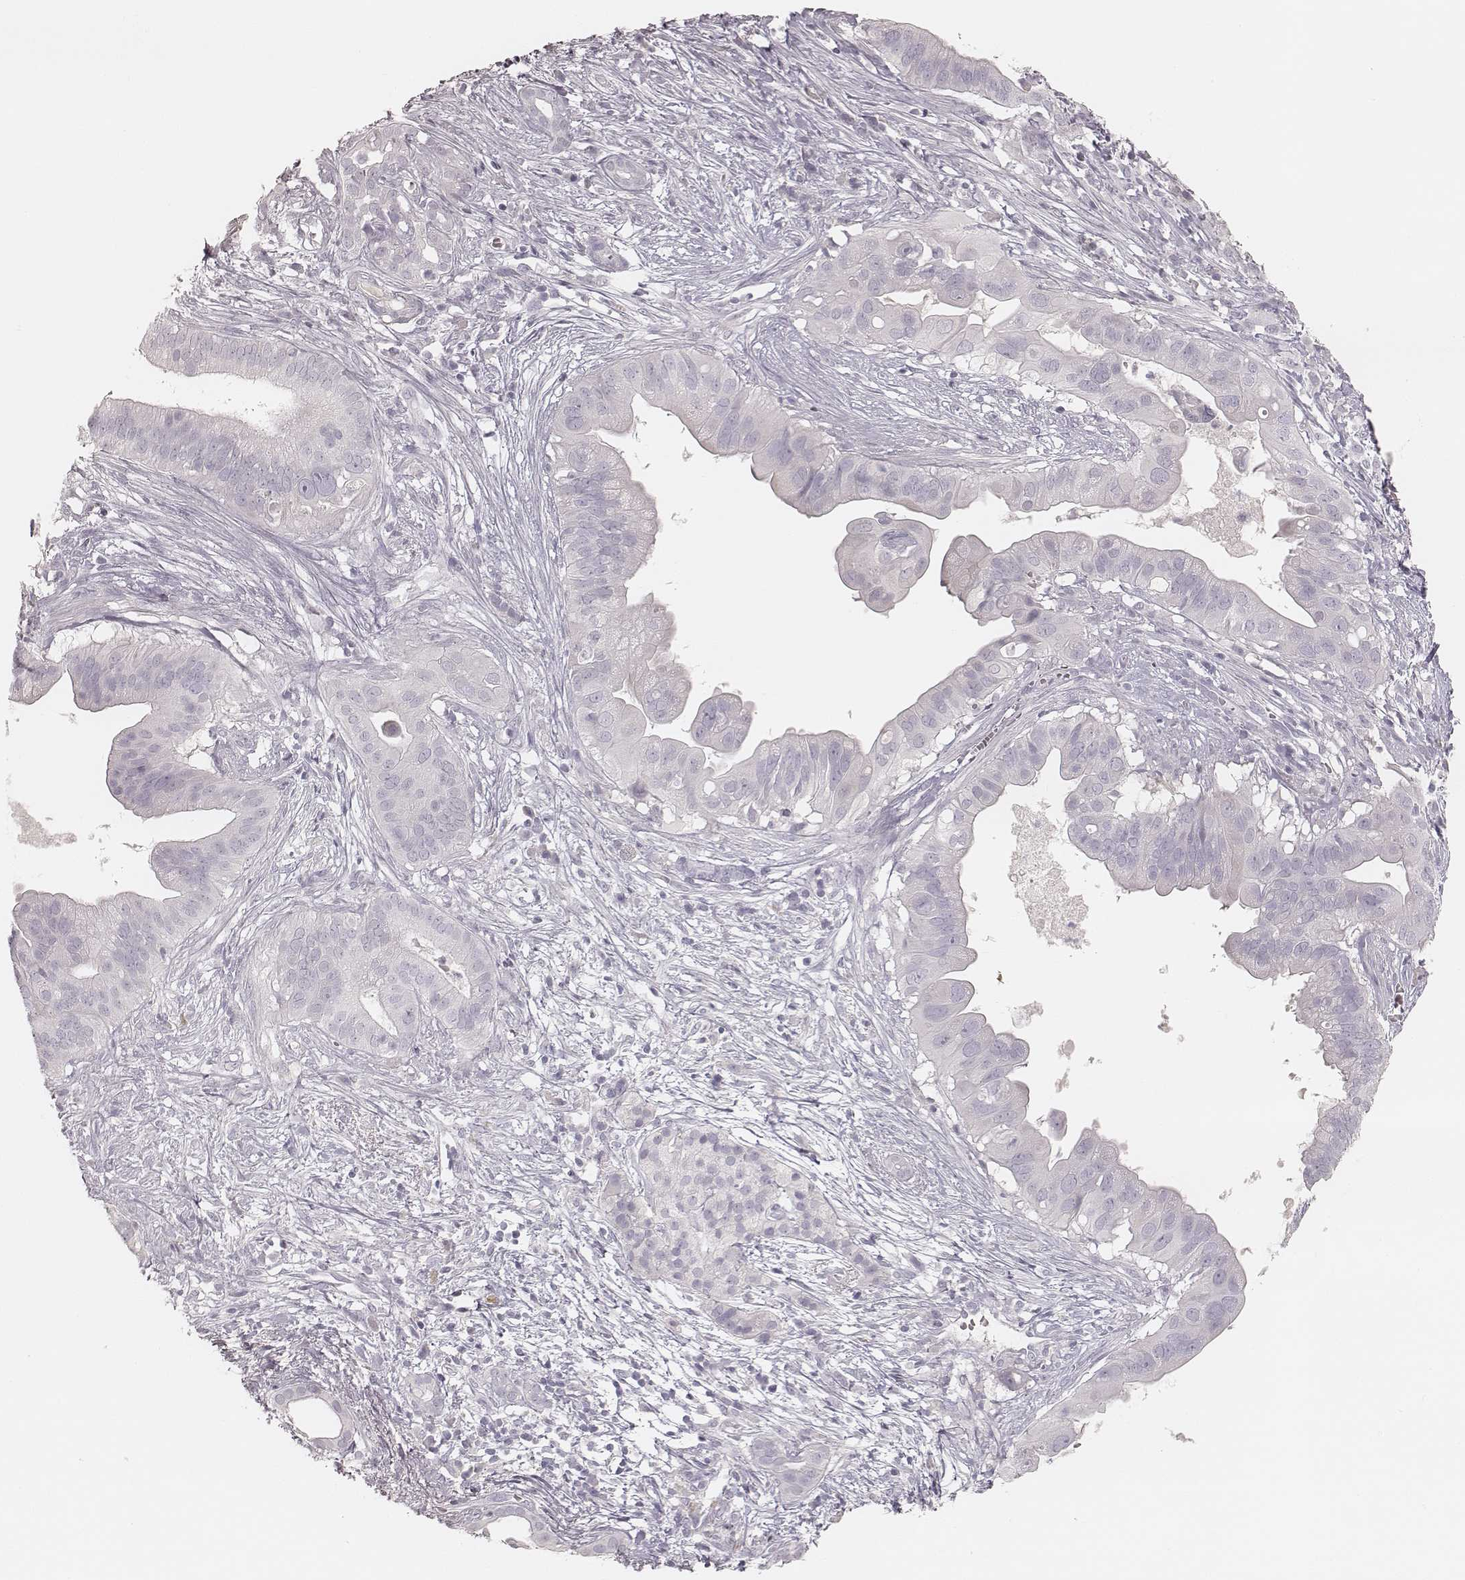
{"staining": {"intensity": "negative", "quantity": "none", "location": "none"}, "tissue": "pancreatic cancer", "cell_type": "Tumor cells", "image_type": "cancer", "snomed": [{"axis": "morphology", "description": "Adenocarcinoma, NOS"}, {"axis": "topography", "description": "Pancreas"}], "caption": "Human pancreatic cancer stained for a protein using immunohistochemistry (IHC) reveals no positivity in tumor cells.", "gene": "KRT31", "patient": {"sex": "male", "age": 61}}